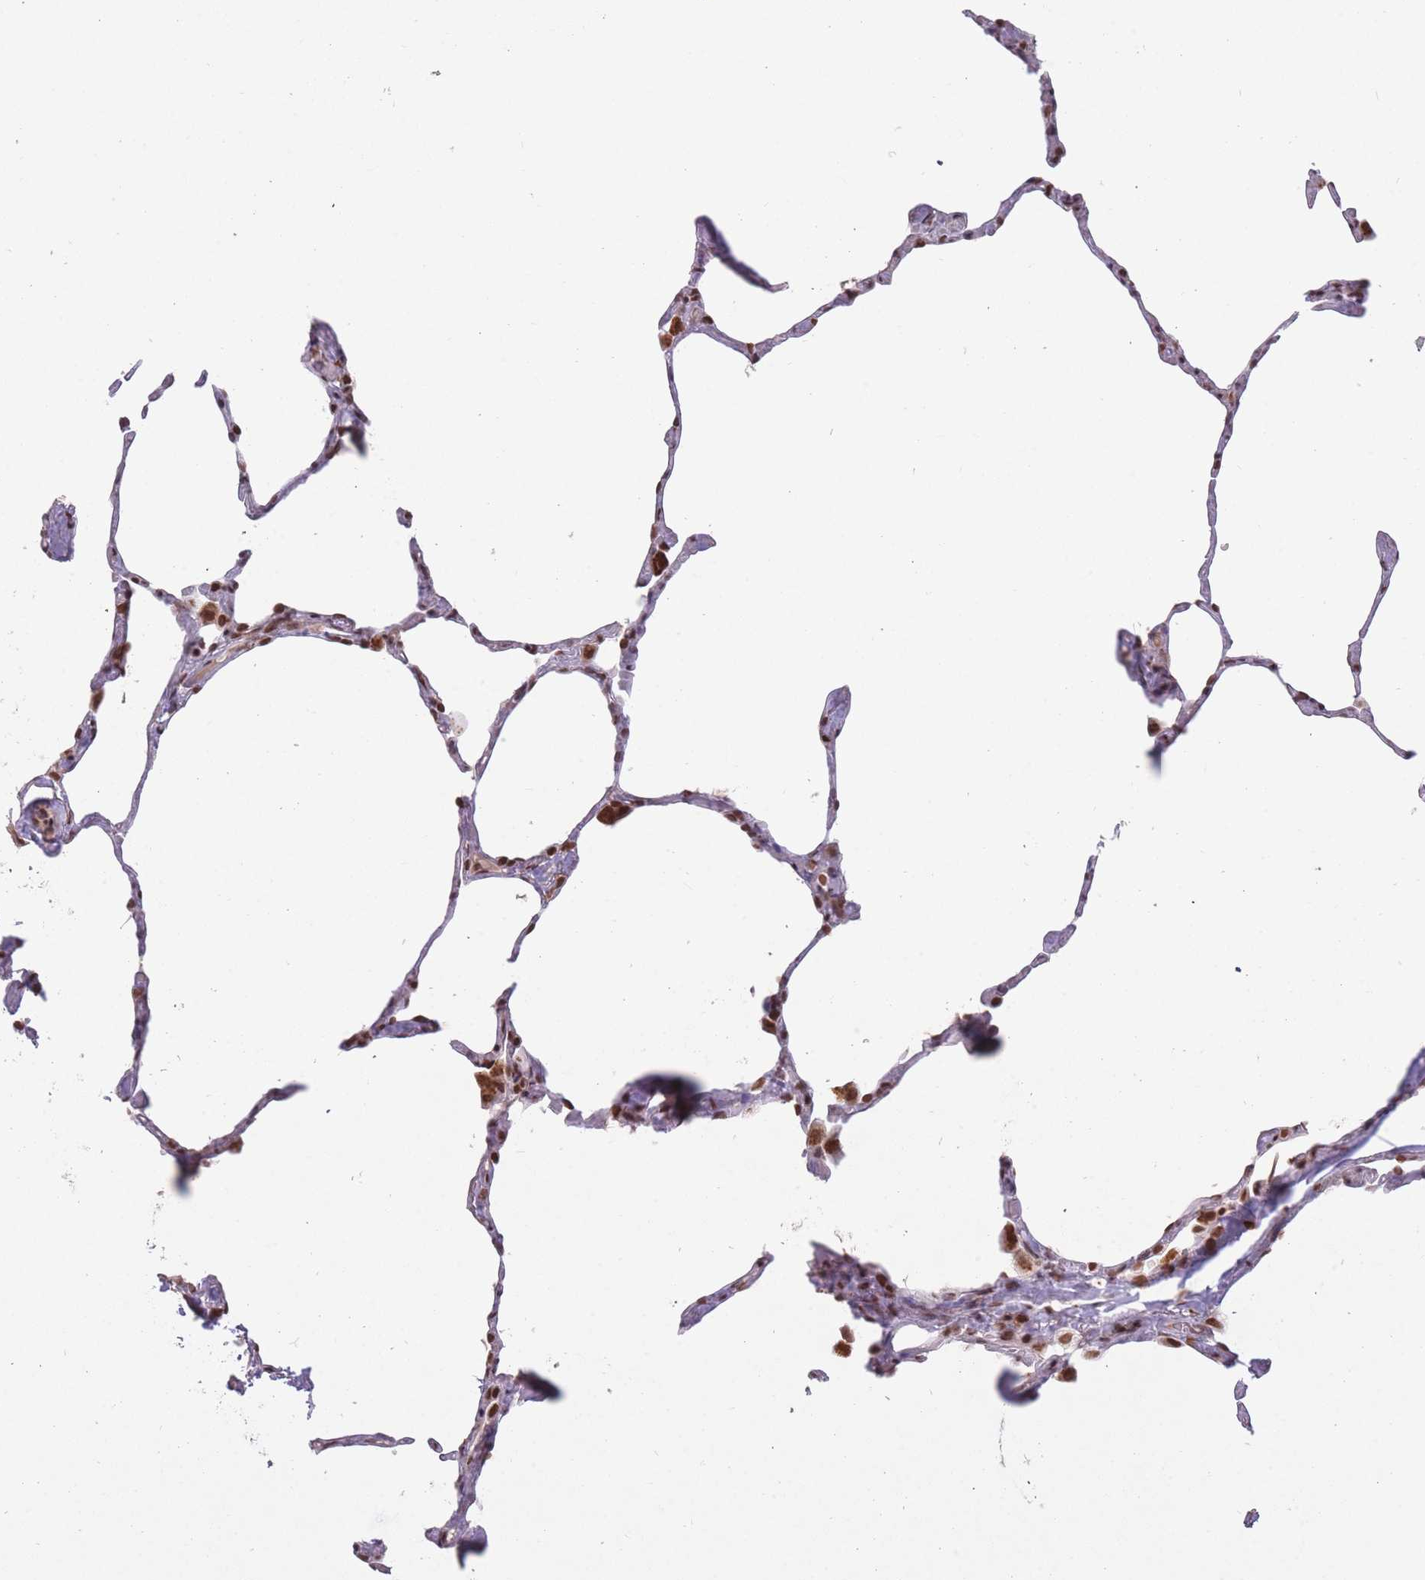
{"staining": {"intensity": "moderate", "quantity": ">75%", "location": "nuclear"}, "tissue": "lung", "cell_type": "Alveolar cells", "image_type": "normal", "snomed": [{"axis": "morphology", "description": "Normal tissue, NOS"}, {"axis": "topography", "description": "Lung"}], "caption": "Lung stained for a protein shows moderate nuclear positivity in alveolar cells. The protein of interest is shown in brown color, while the nuclei are stained blue.", "gene": "HNRNPUL1", "patient": {"sex": "male", "age": 65}}